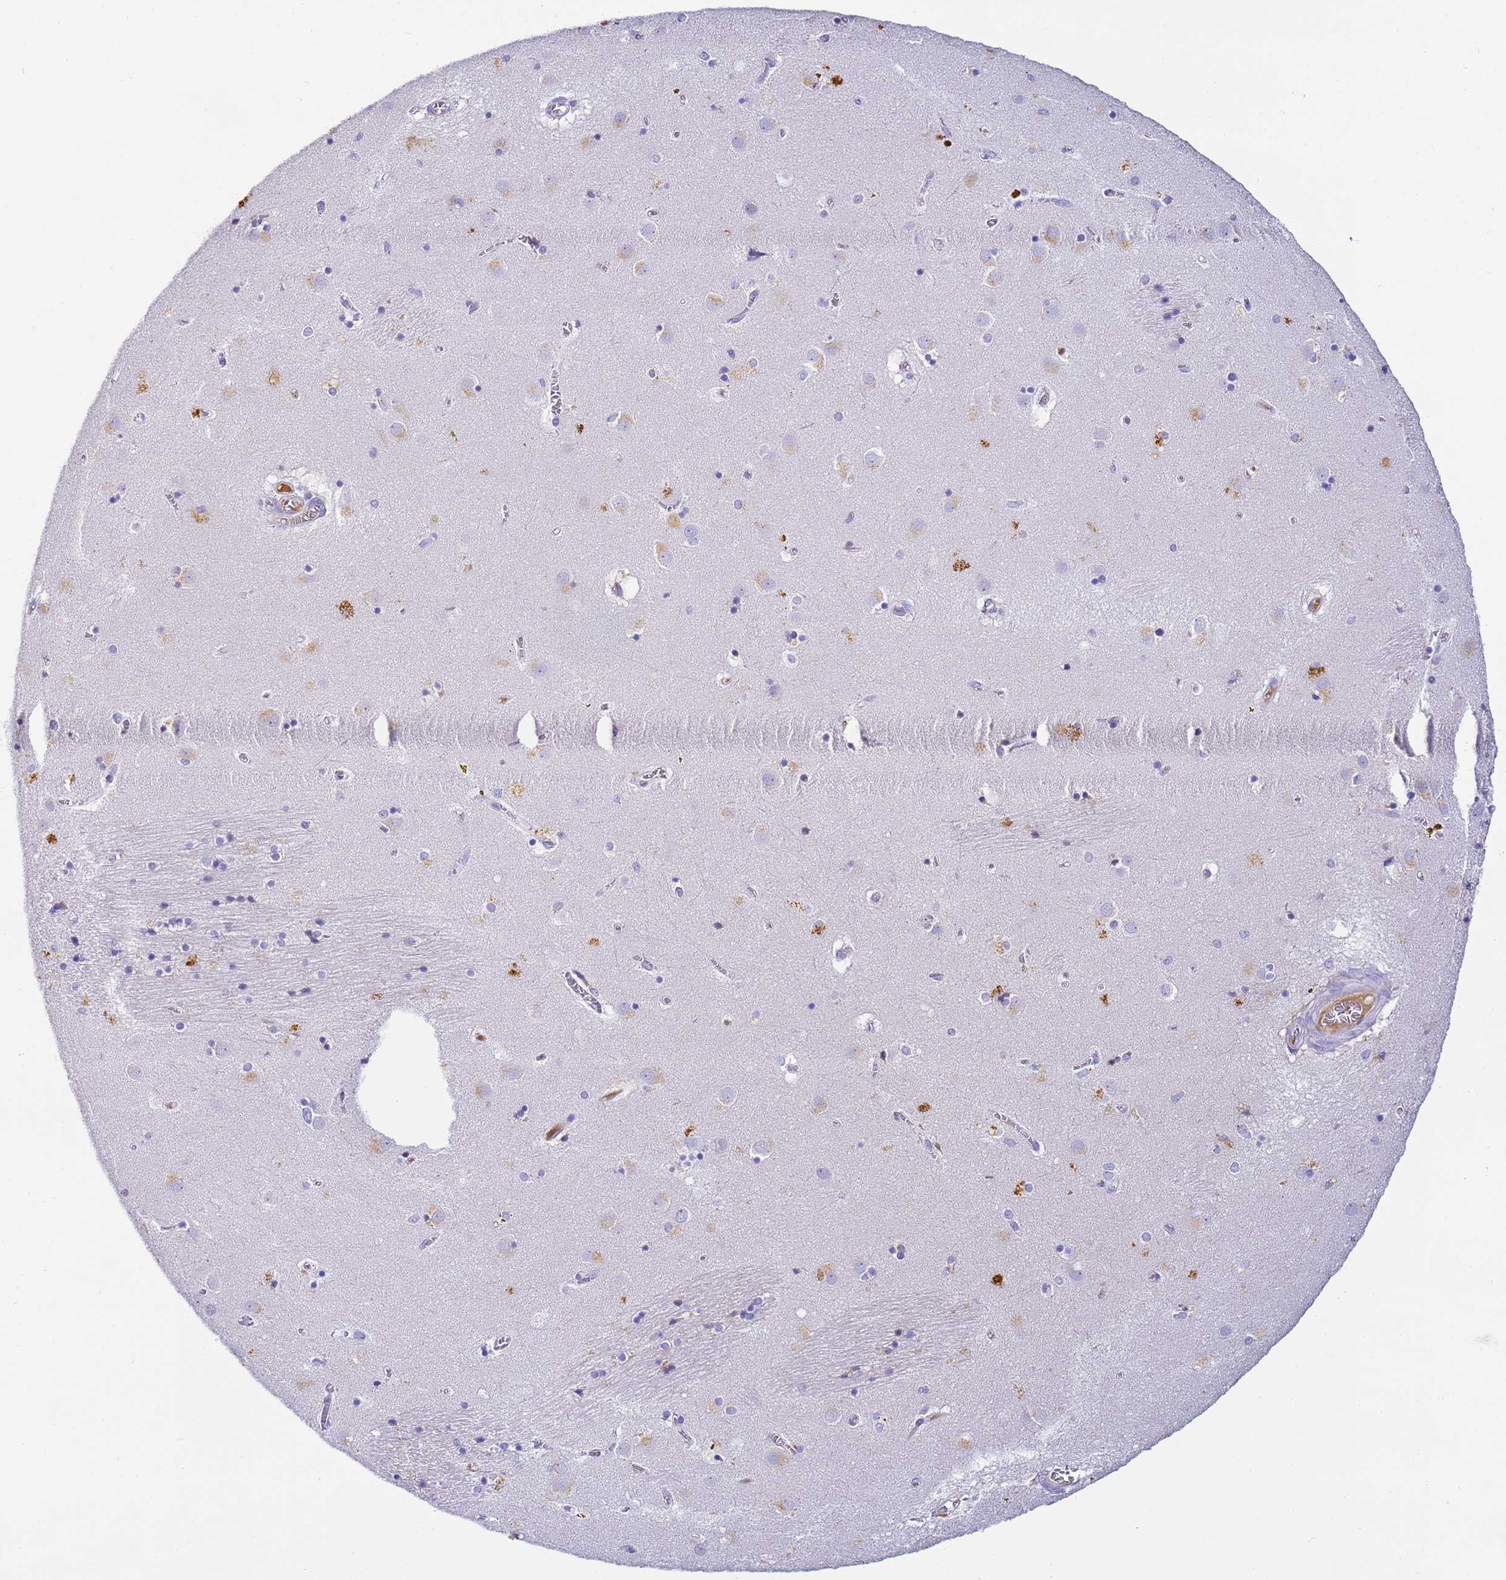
{"staining": {"intensity": "negative", "quantity": "none", "location": "none"}, "tissue": "caudate", "cell_type": "Glial cells", "image_type": "normal", "snomed": [{"axis": "morphology", "description": "Normal tissue, NOS"}, {"axis": "topography", "description": "Lateral ventricle wall"}], "caption": "DAB immunohistochemical staining of normal human caudate demonstrates no significant expression in glial cells.", "gene": "CFHR1", "patient": {"sex": "male", "age": 70}}